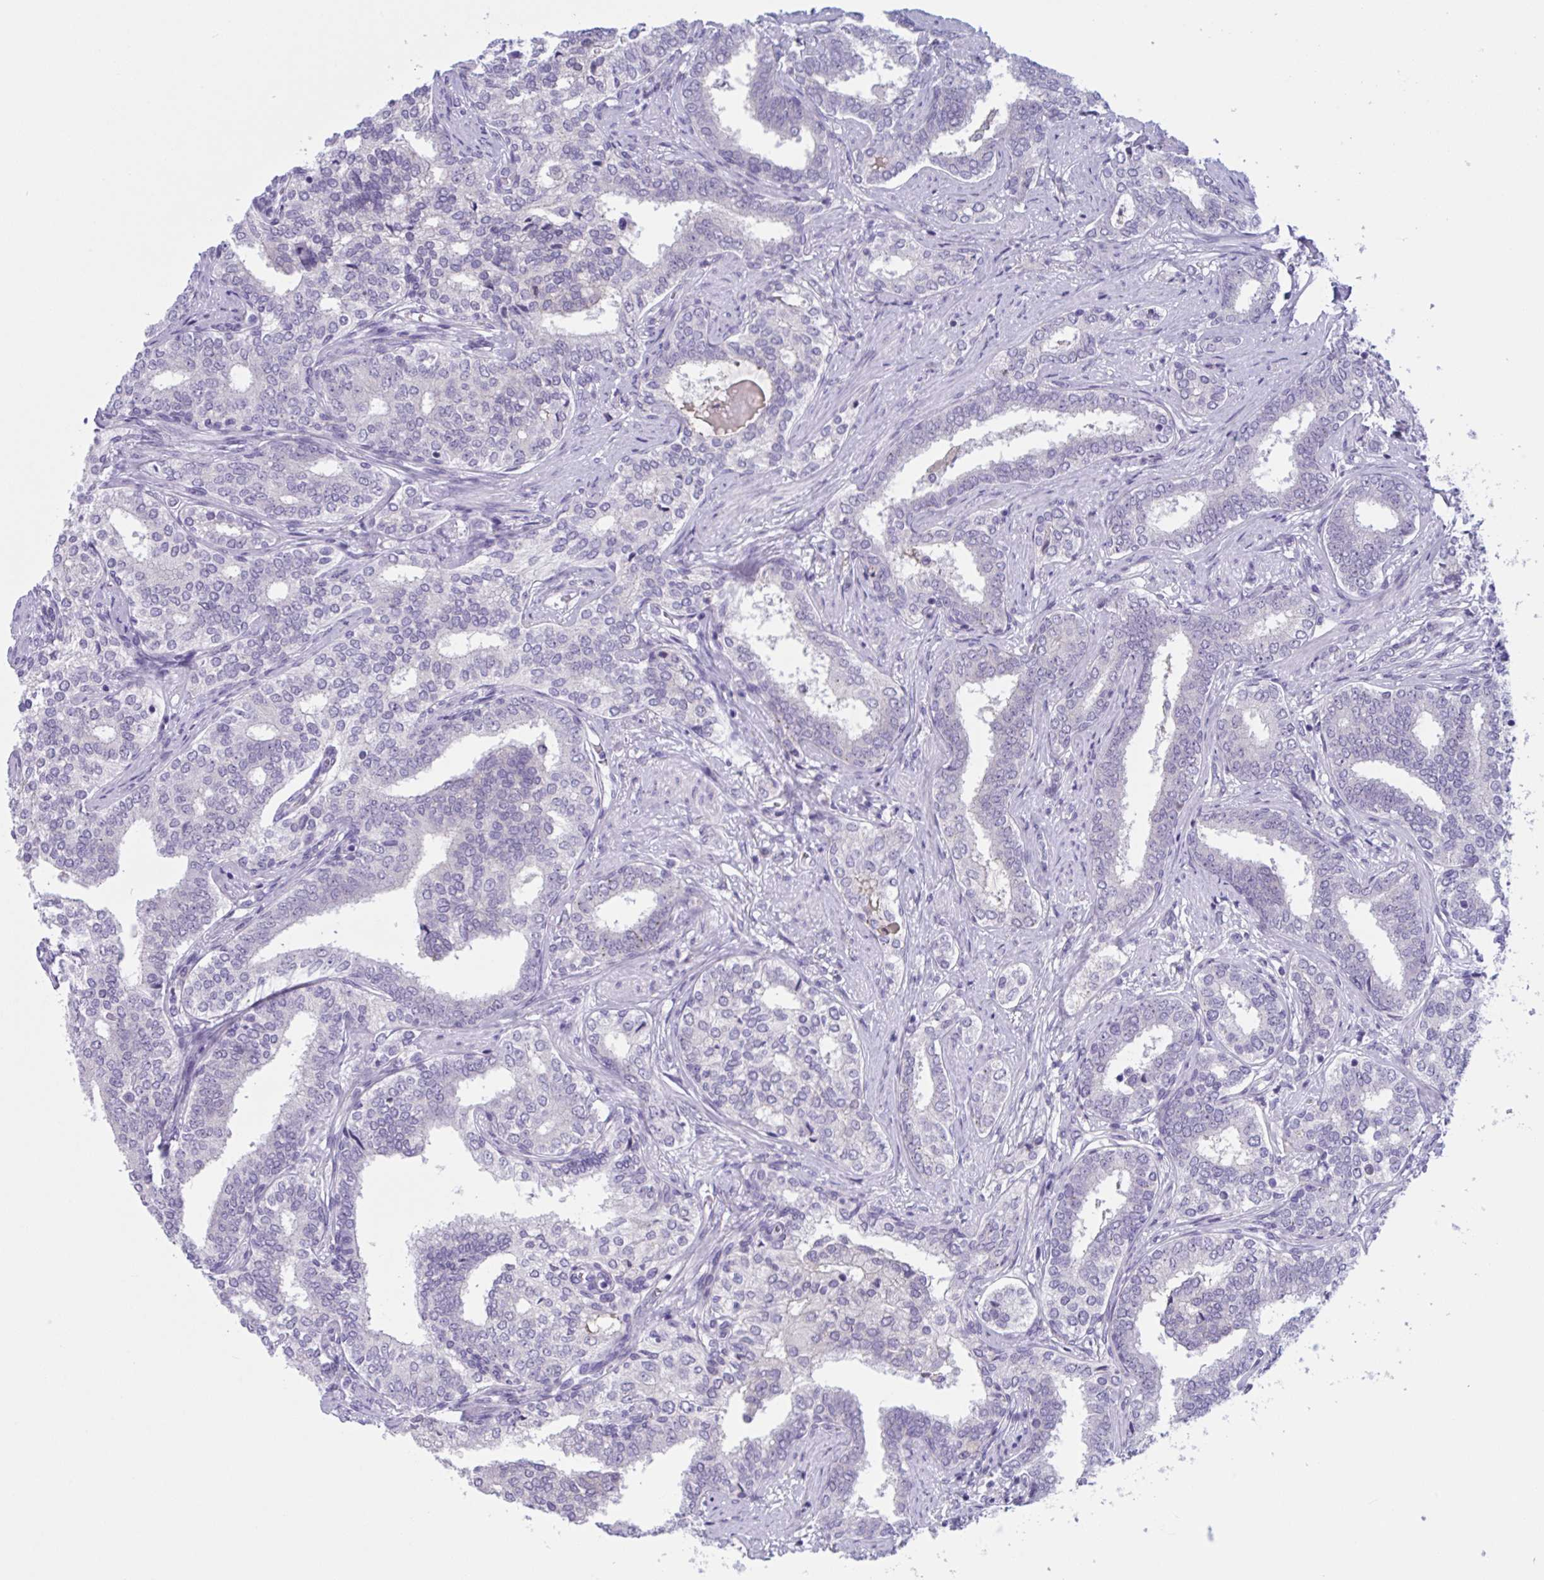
{"staining": {"intensity": "negative", "quantity": "none", "location": "none"}, "tissue": "prostate cancer", "cell_type": "Tumor cells", "image_type": "cancer", "snomed": [{"axis": "morphology", "description": "Adenocarcinoma, High grade"}, {"axis": "topography", "description": "Prostate"}], "caption": "Histopathology image shows no significant protein positivity in tumor cells of prostate adenocarcinoma (high-grade). Nuclei are stained in blue.", "gene": "WNT9B", "patient": {"sex": "male", "age": 72}}